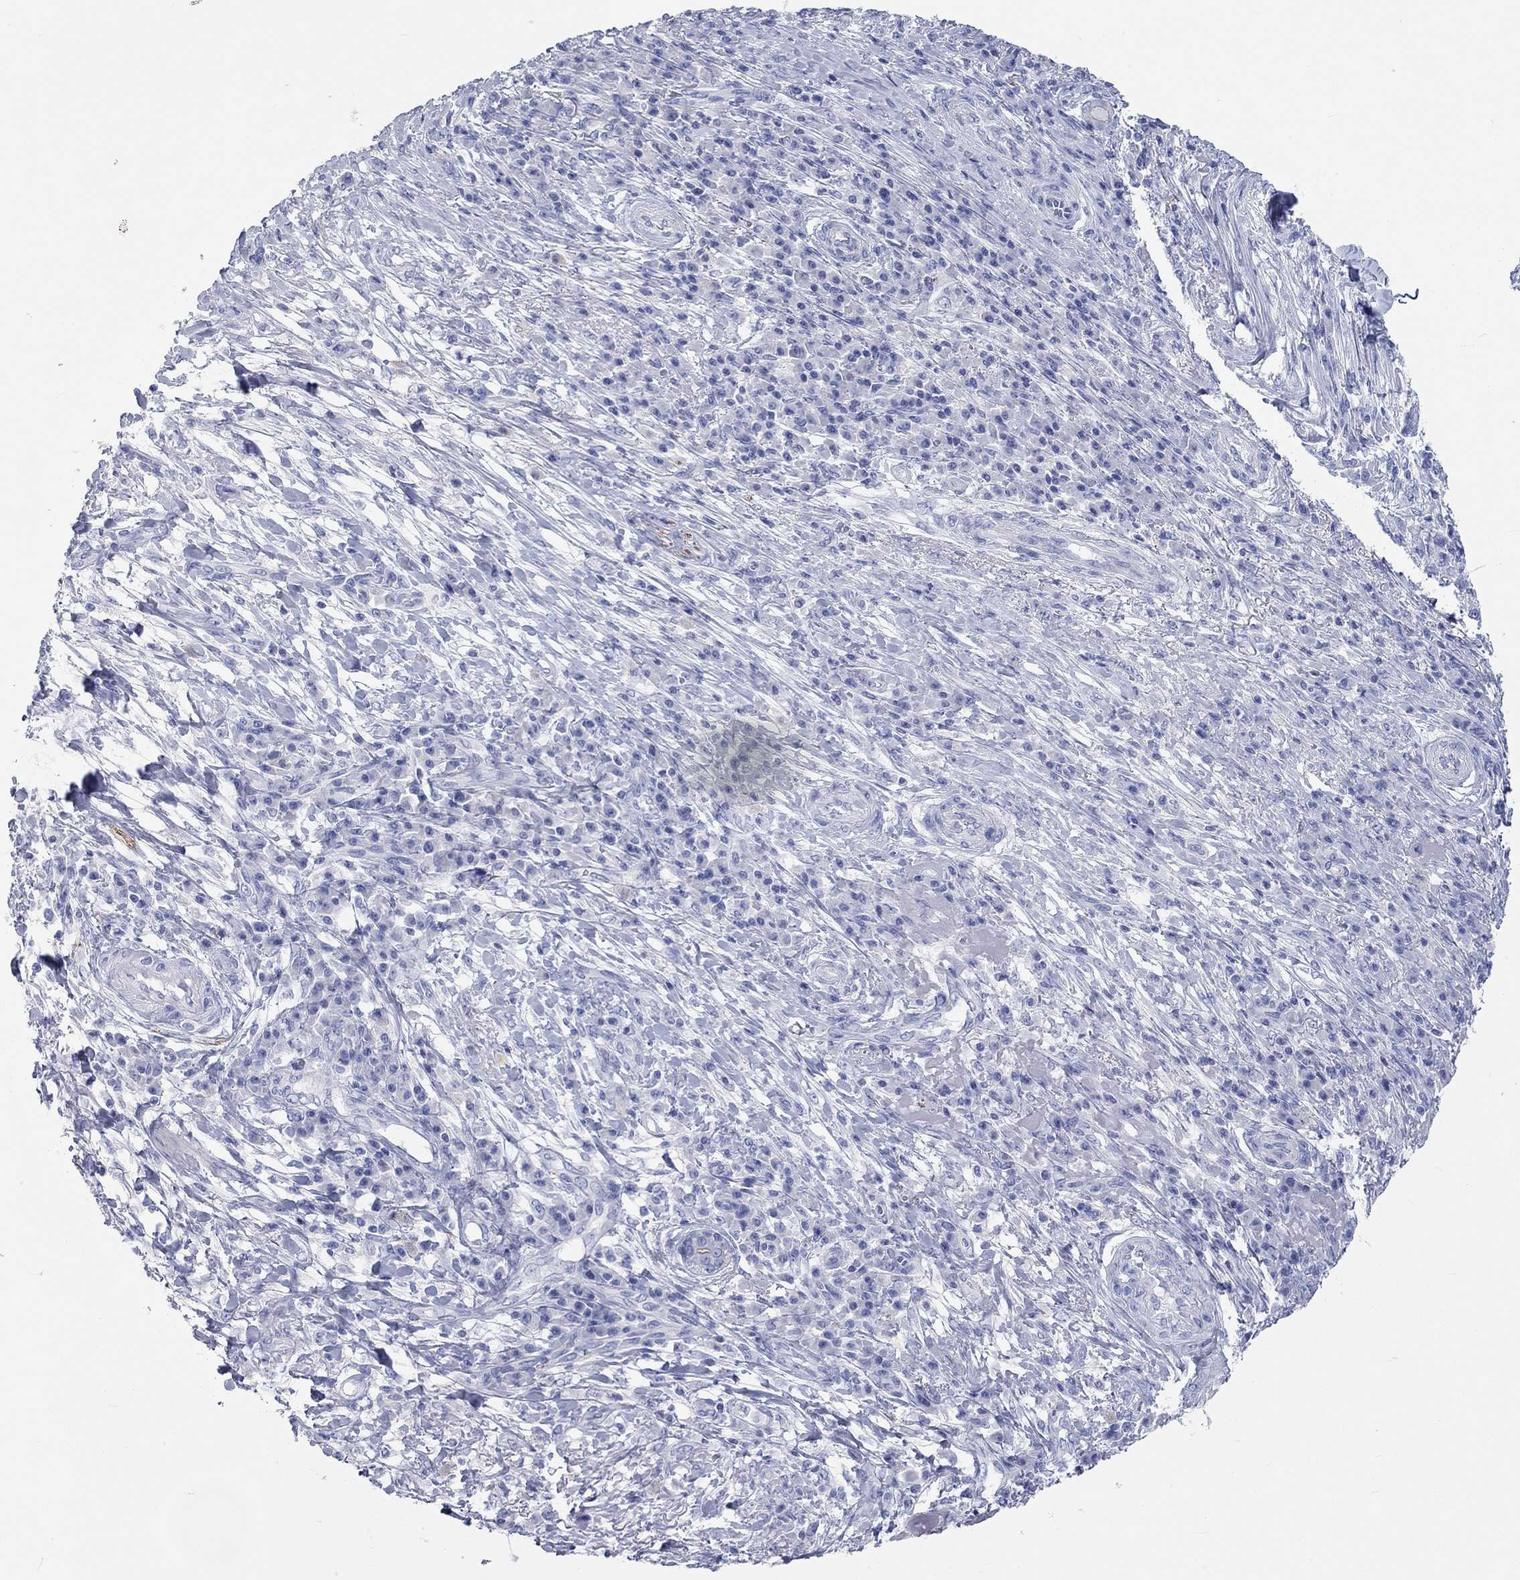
{"staining": {"intensity": "negative", "quantity": "none", "location": "none"}, "tissue": "skin cancer", "cell_type": "Tumor cells", "image_type": "cancer", "snomed": [{"axis": "morphology", "description": "Squamous cell carcinoma, NOS"}, {"axis": "topography", "description": "Skin"}], "caption": "Histopathology image shows no significant protein staining in tumor cells of skin cancer.", "gene": "SPATA9", "patient": {"sex": "male", "age": 92}}